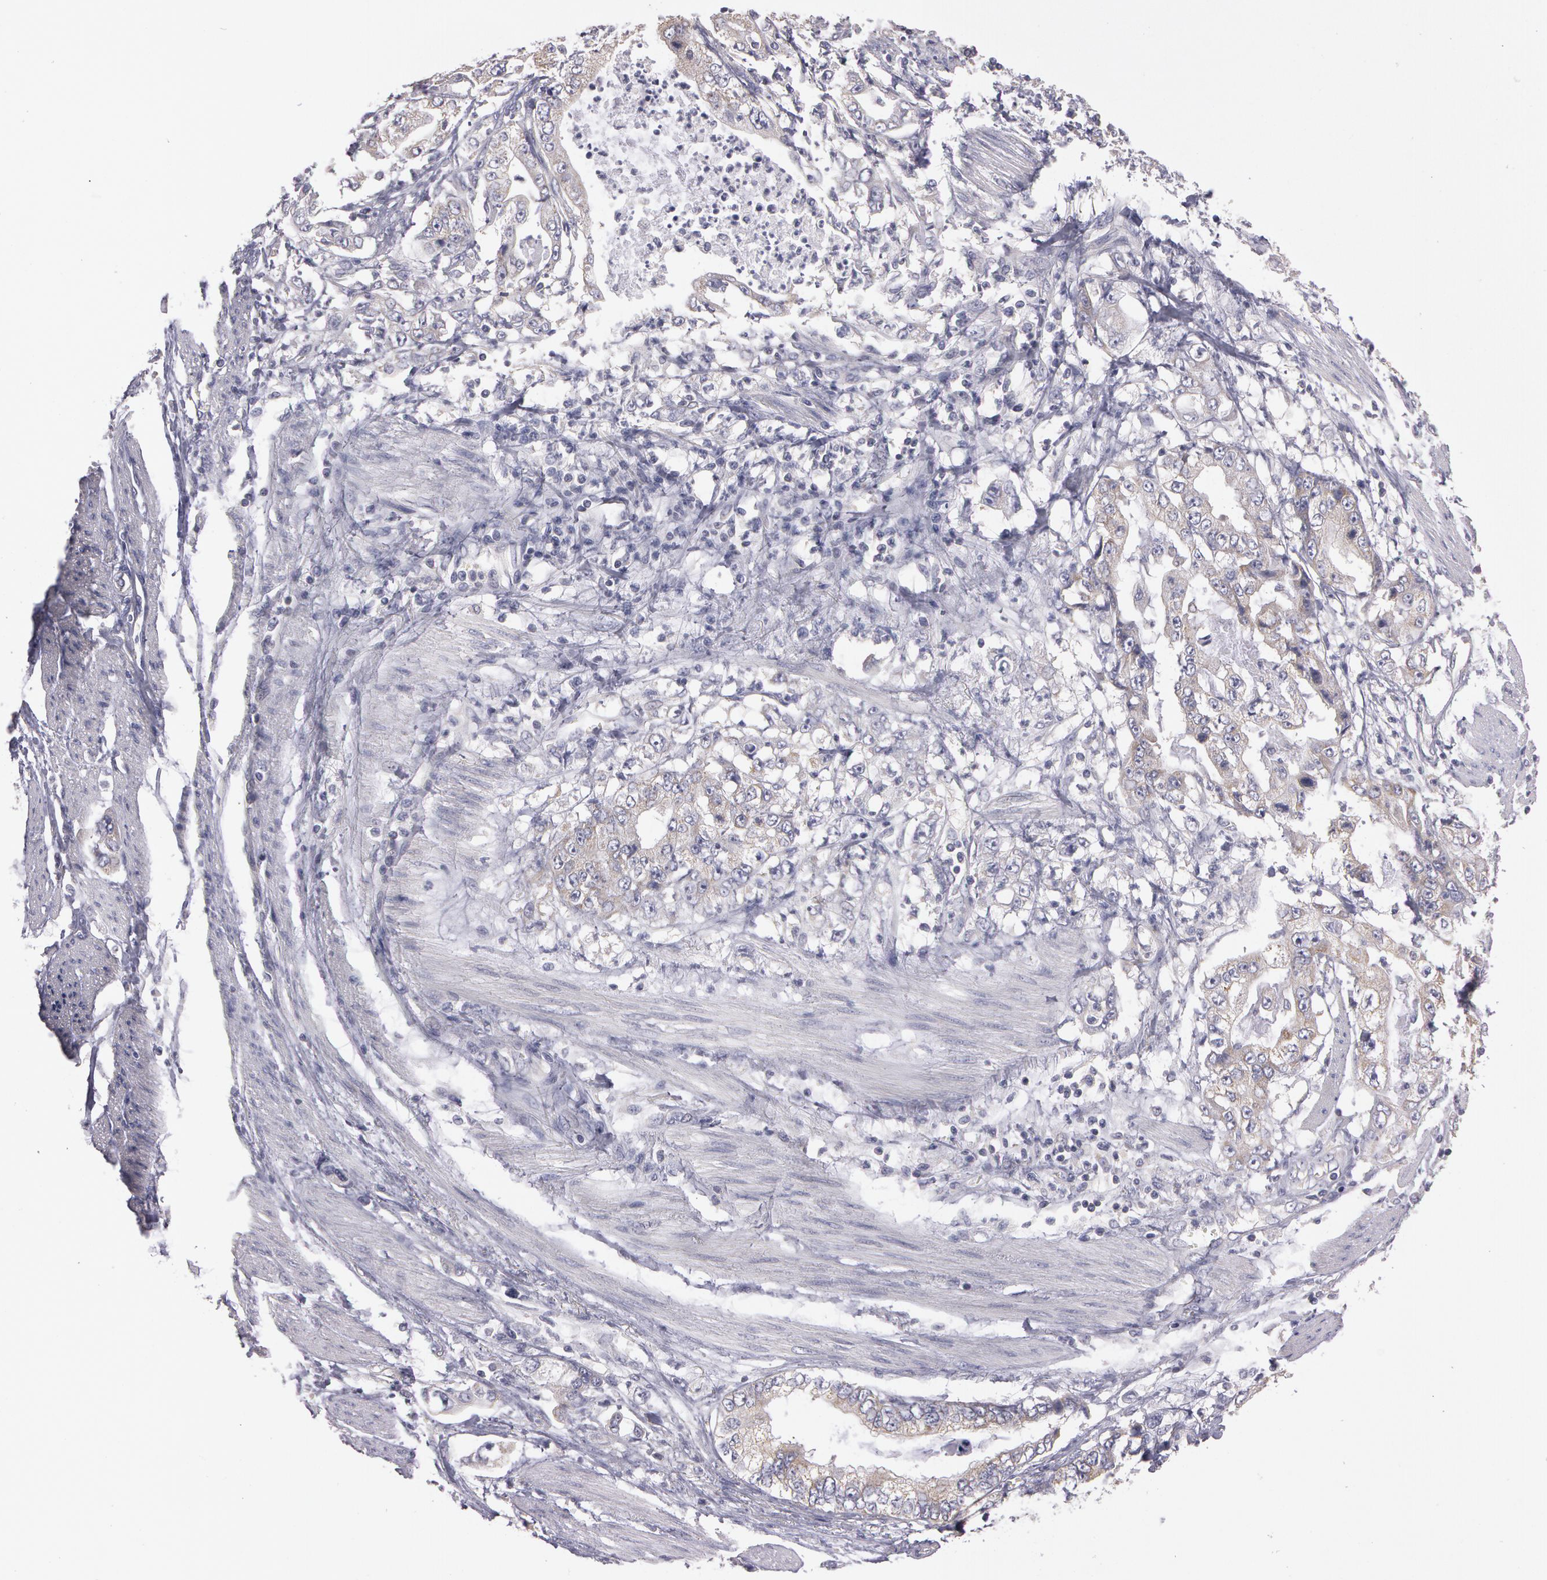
{"staining": {"intensity": "negative", "quantity": "none", "location": "none"}, "tissue": "stomach cancer", "cell_type": "Tumor cells", "image_type": "cancer", "snomed": [{"axis": "morphology", "description": "Adenocarcinoma, NOS"}, {"axis": "topography", "description": "Pancreas"}, {"axis": "topography", "description": "Stomach, upper"}], "caption": "Immunohistochemistry (IHC) histopathology image of neoplastic tissue: human stomach cancer stained with DAB (3,3'-diaminobenzidine) exhibits no significant protein expression in tumor cells. (Stains: DAB immunohistochemistry with hematoxylin counter stain, Microscopy: brightfield microscopy at high magnification).", "gene": "NEK9", "patient": {"sex": "male", "age": 77}}